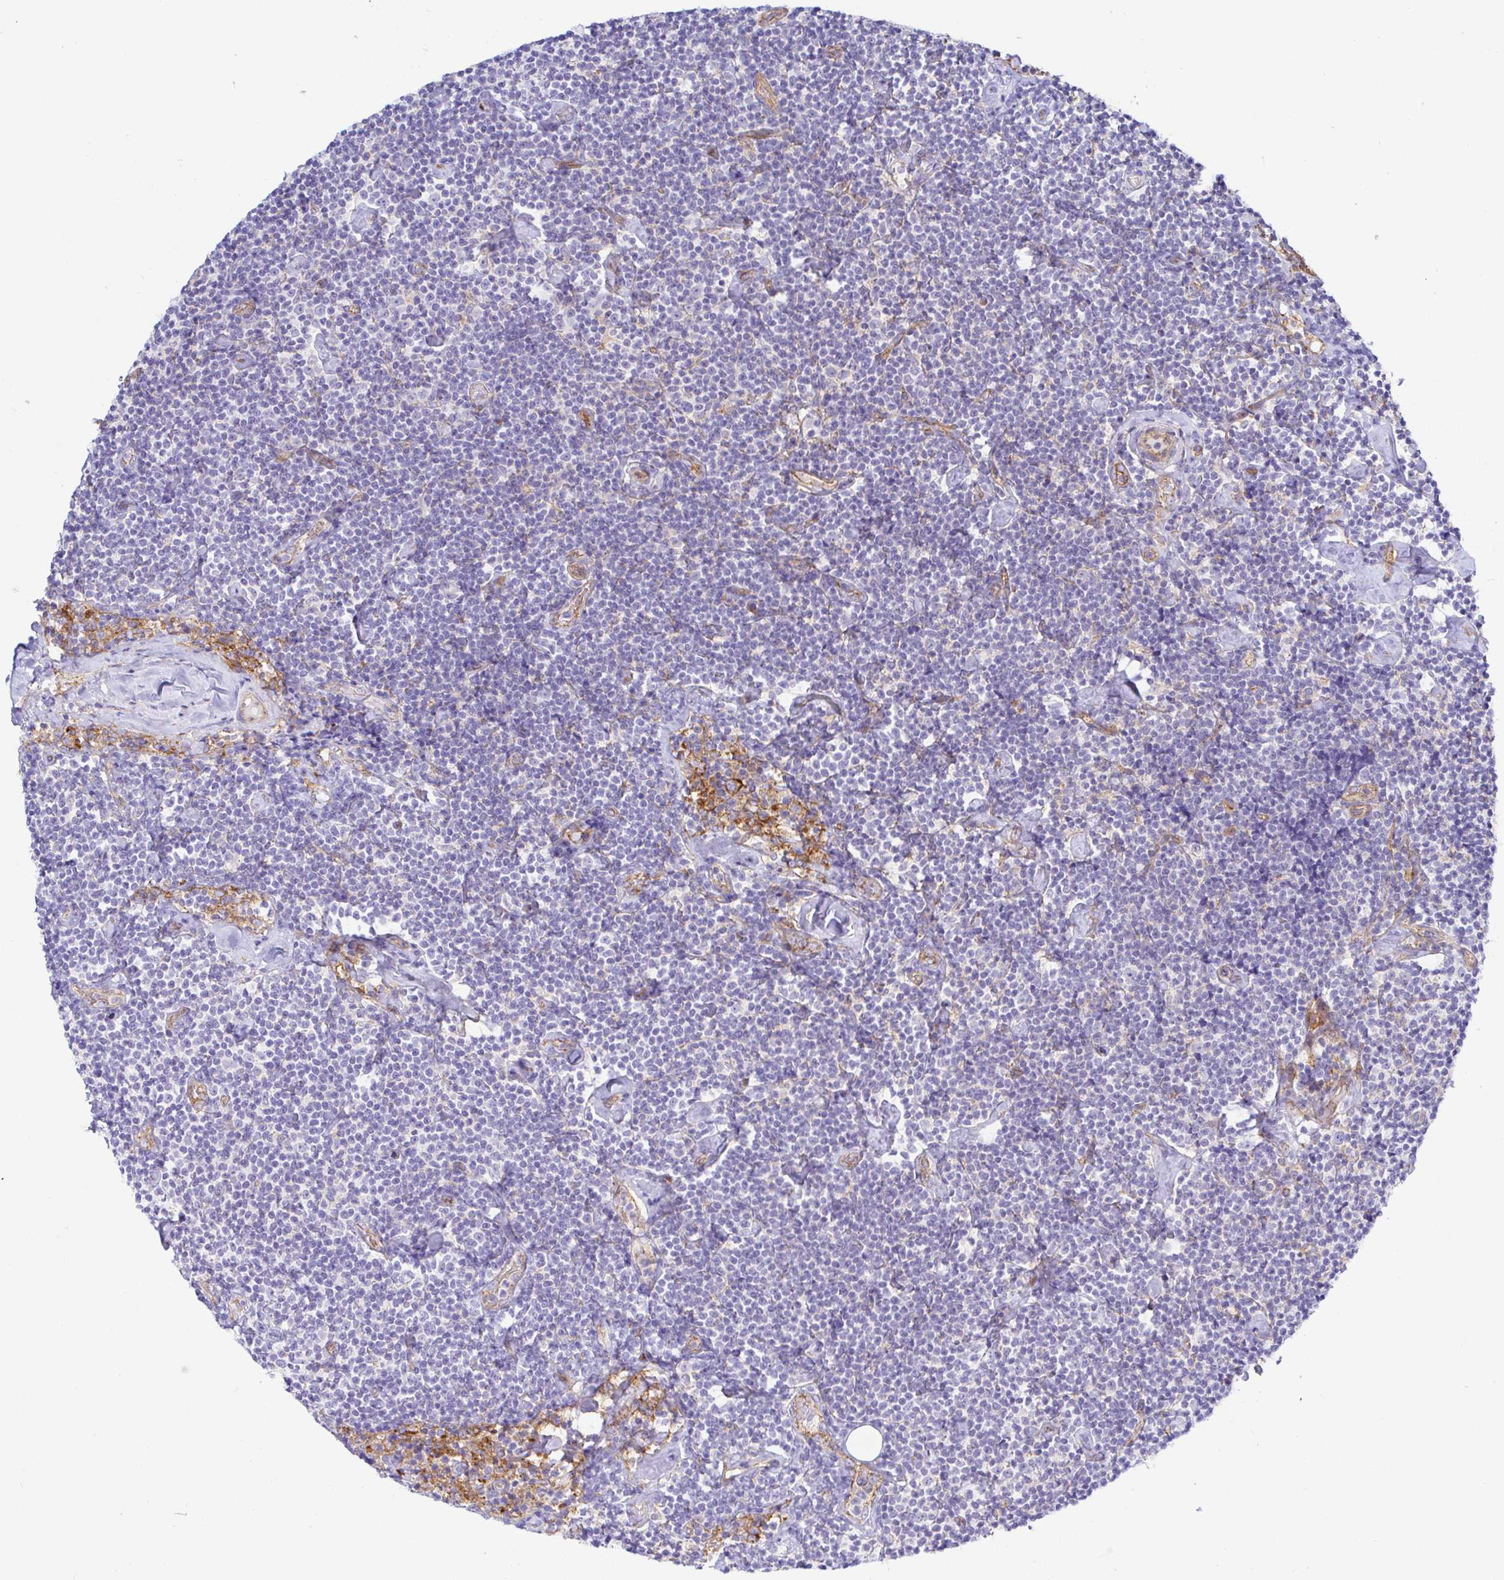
{"staining": {"intensity": "negative", "quantity": "none", "location": "none"}, "tissue": "lymphoma", "cell_type": "Tumor cells", "image_type": "cancer", "snomed": [{"axis": "morphology", "description": "Malignant lymphoma, non-Hodgkin's type, Low grade"}, {"axis": "topography", "description": "Lymph node"}], "caption": "Micrograph shows no protein staining in tumor cells of lymphoma tissue. Brightfield microscopy of IHC stained with DAB (3,3'-diaminobenzidine) (brown) and hematoxylin (blue), captured at high magnification.", "gene": "ARL4D", "patient": {"sex": "male", "age": 81}}